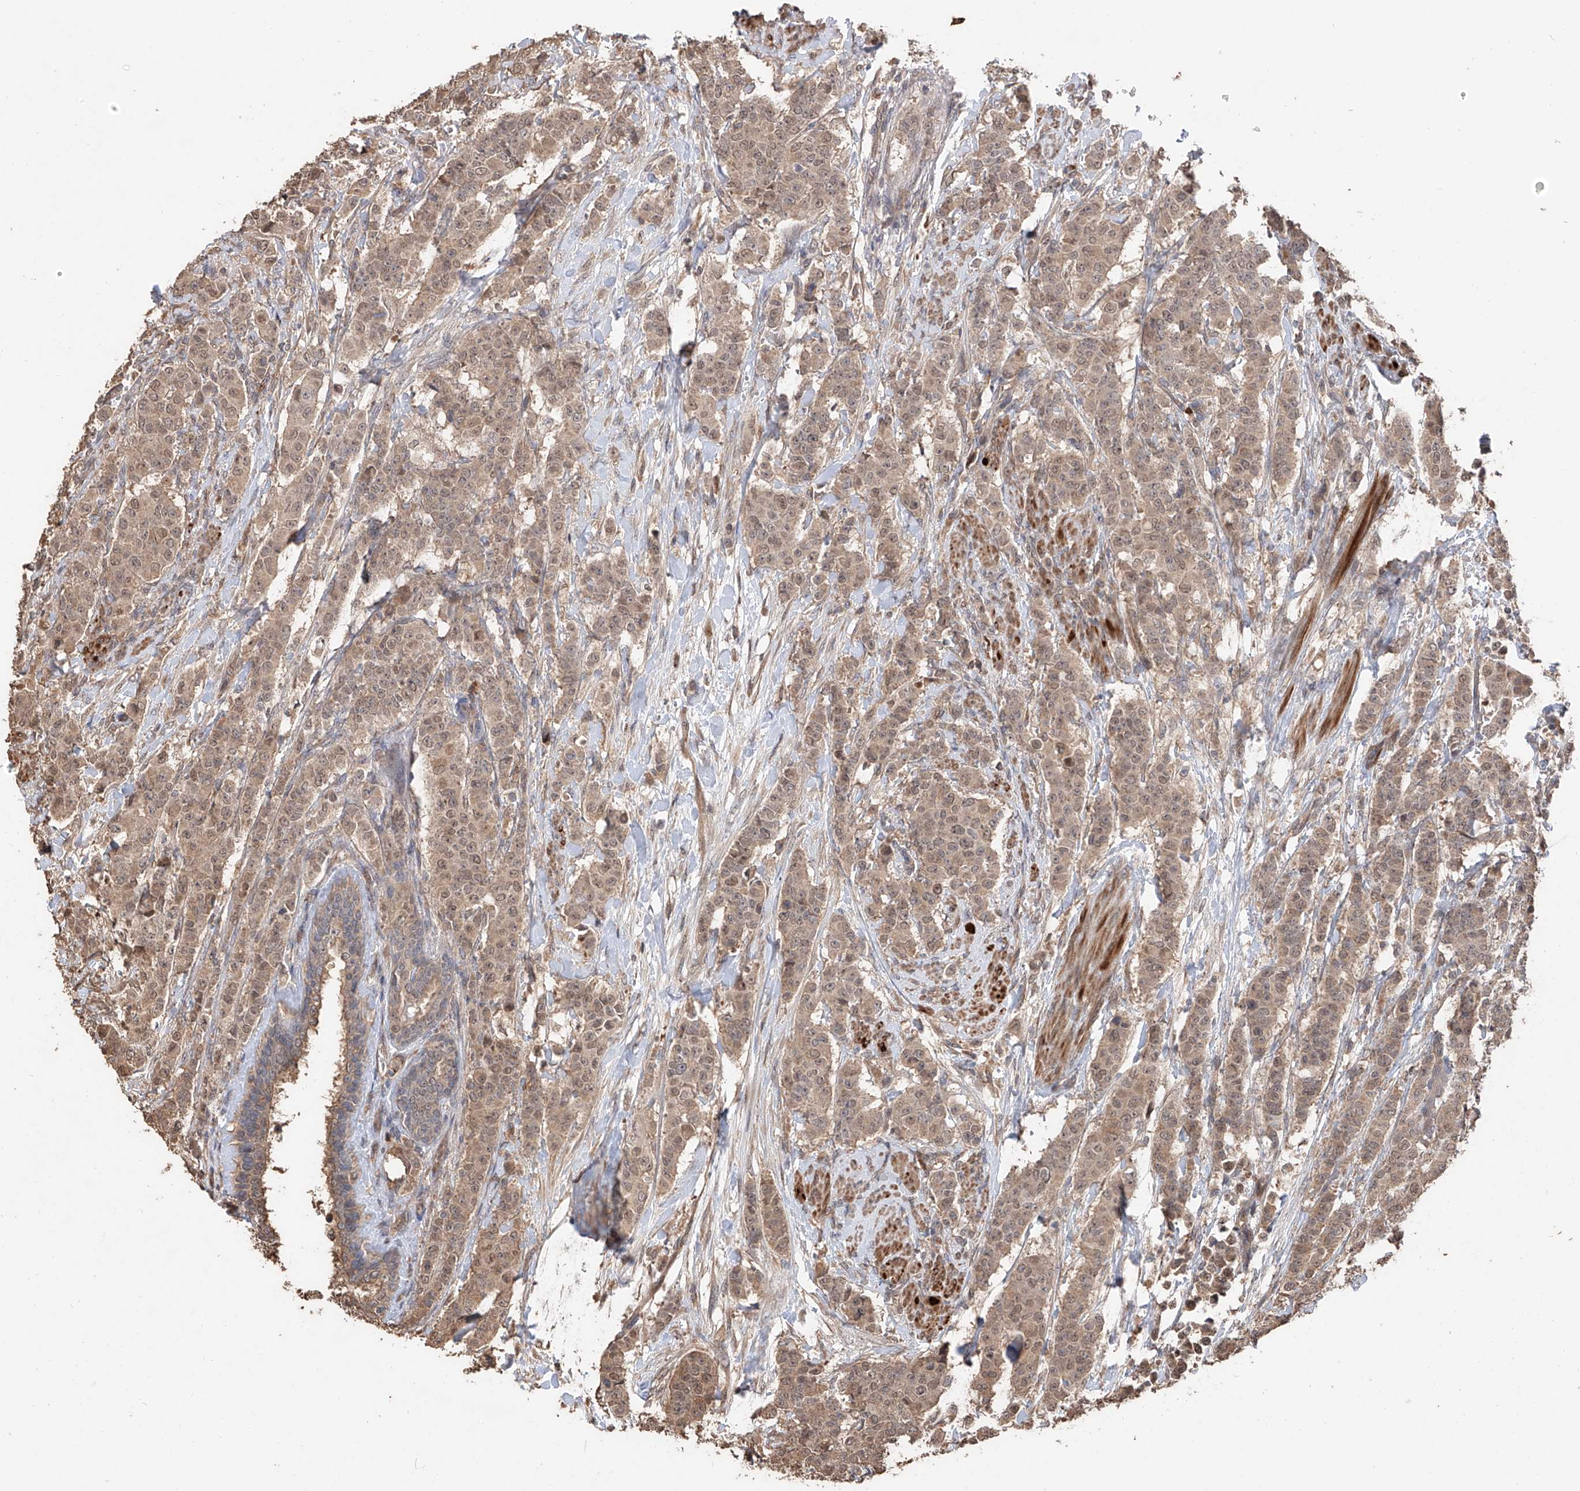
{"staining": {"intensity": "weak", "quantity": ">75%", "location": "cytoplasmic/membranous,nuclear"}, "tissue": "breast cancer", "cell_type": "Tumor cells", "image_type": "cancer", "snomed": [{"axis": "morphology", "description": "Duct carcinoma"}, {"axis": "topography", "description": "Breast"}], "caption": "Breast cancer (invasive ductal carcinoma) stained for a protein (brown) displays weak cytoplasmic/membranous and nuclear positive expression in about >75% of tumor cells.", "gene": "FAM135A", "patient": {"sex": "female", "age": 40}}